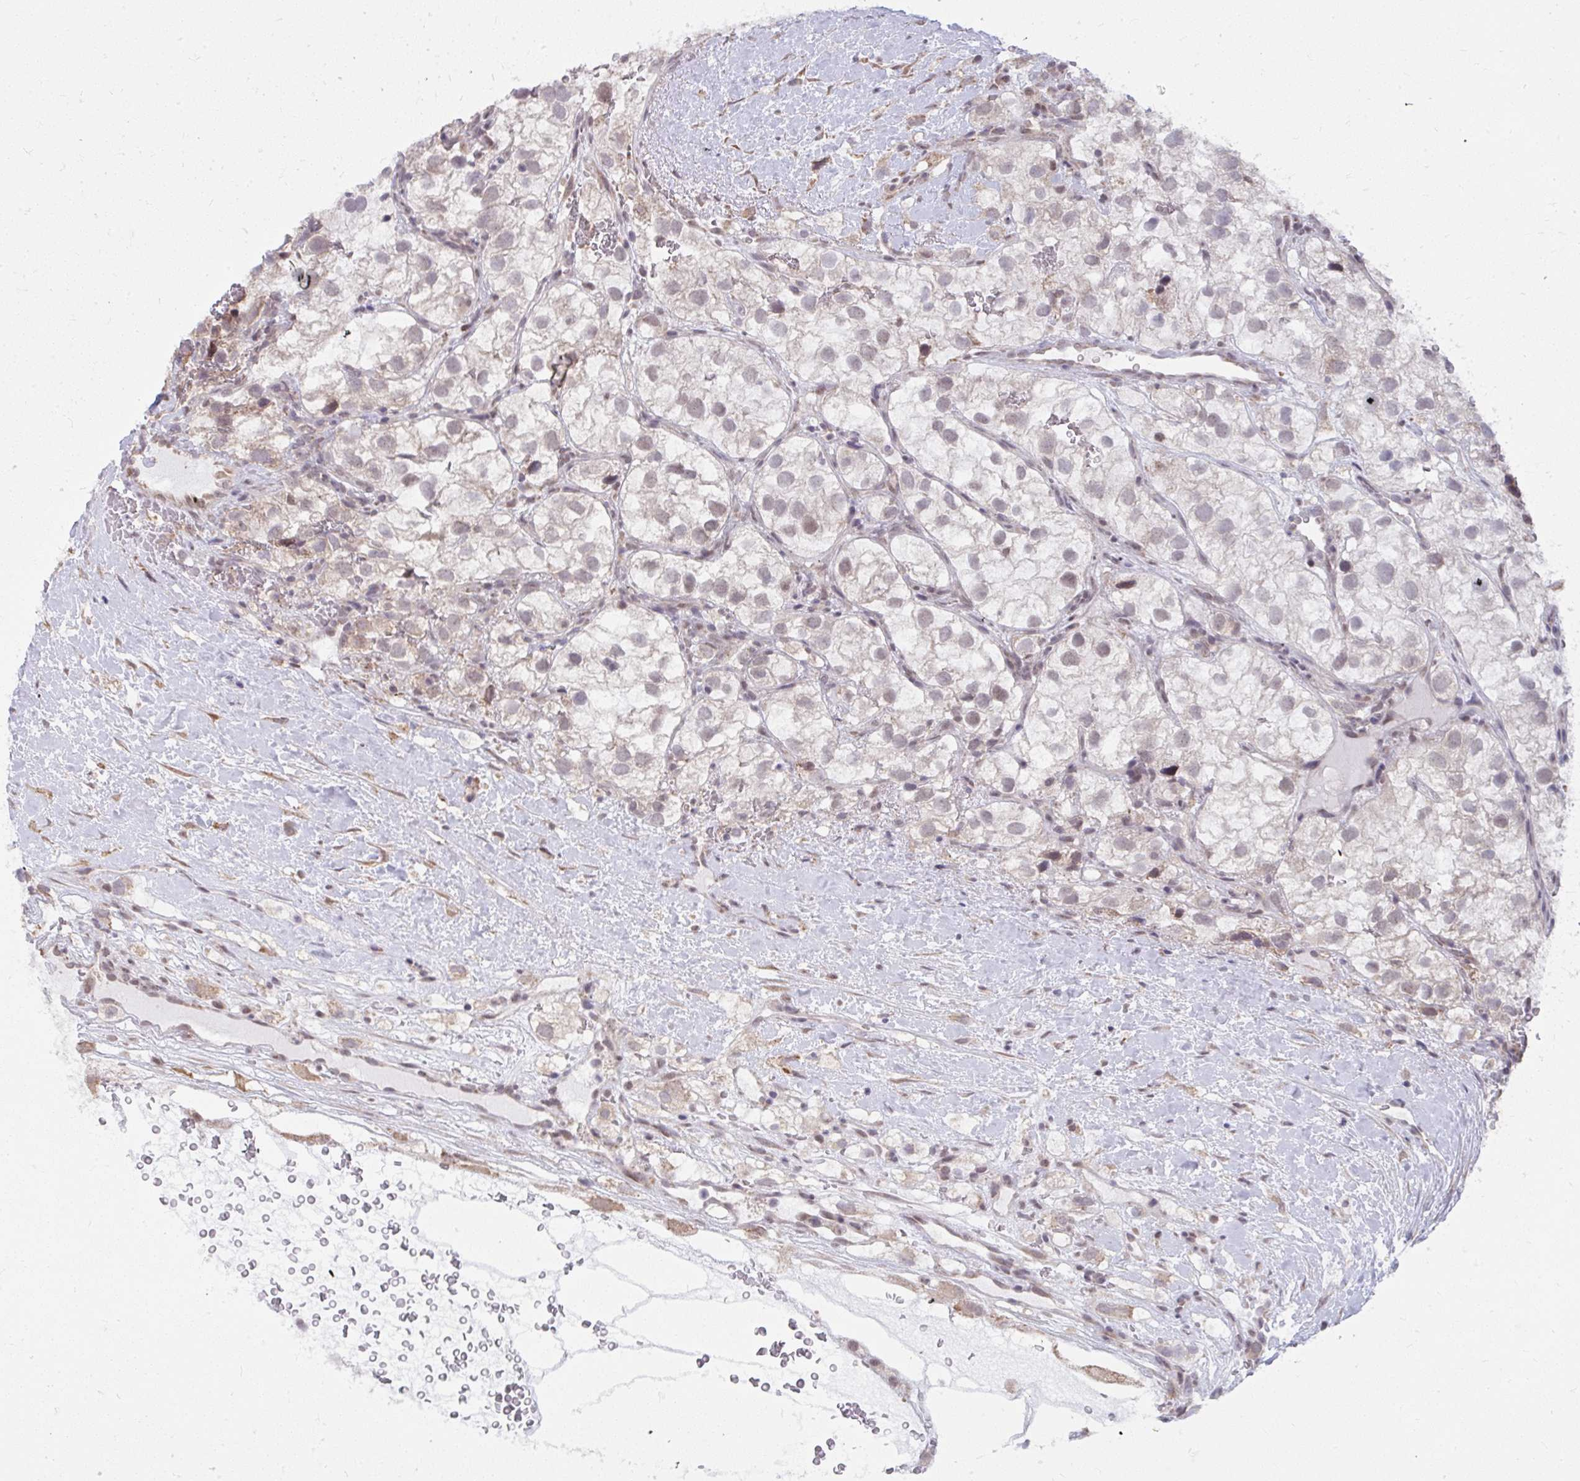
{"staining": {"intensity": "weak", "quantity": ">75%", "location": "nuclear"}, "tissue": "renal cancer", "cell_type": "Tumor cells", "image_type": "cancer", "snomed": [{"axis": "morphology", "description": "Adenocarcinoma, NOS"}, {"axis": "topography", "description": "Kidney"}], "caption": "Renal cancer tissue displays weak nuclear staining in approximately >75% of tumor cells Ihc stains the protein of interest in brown and the nuclei are stained blue.", "gene": "NMNAT1", "patient": {"sex": "male", "age": 59}}